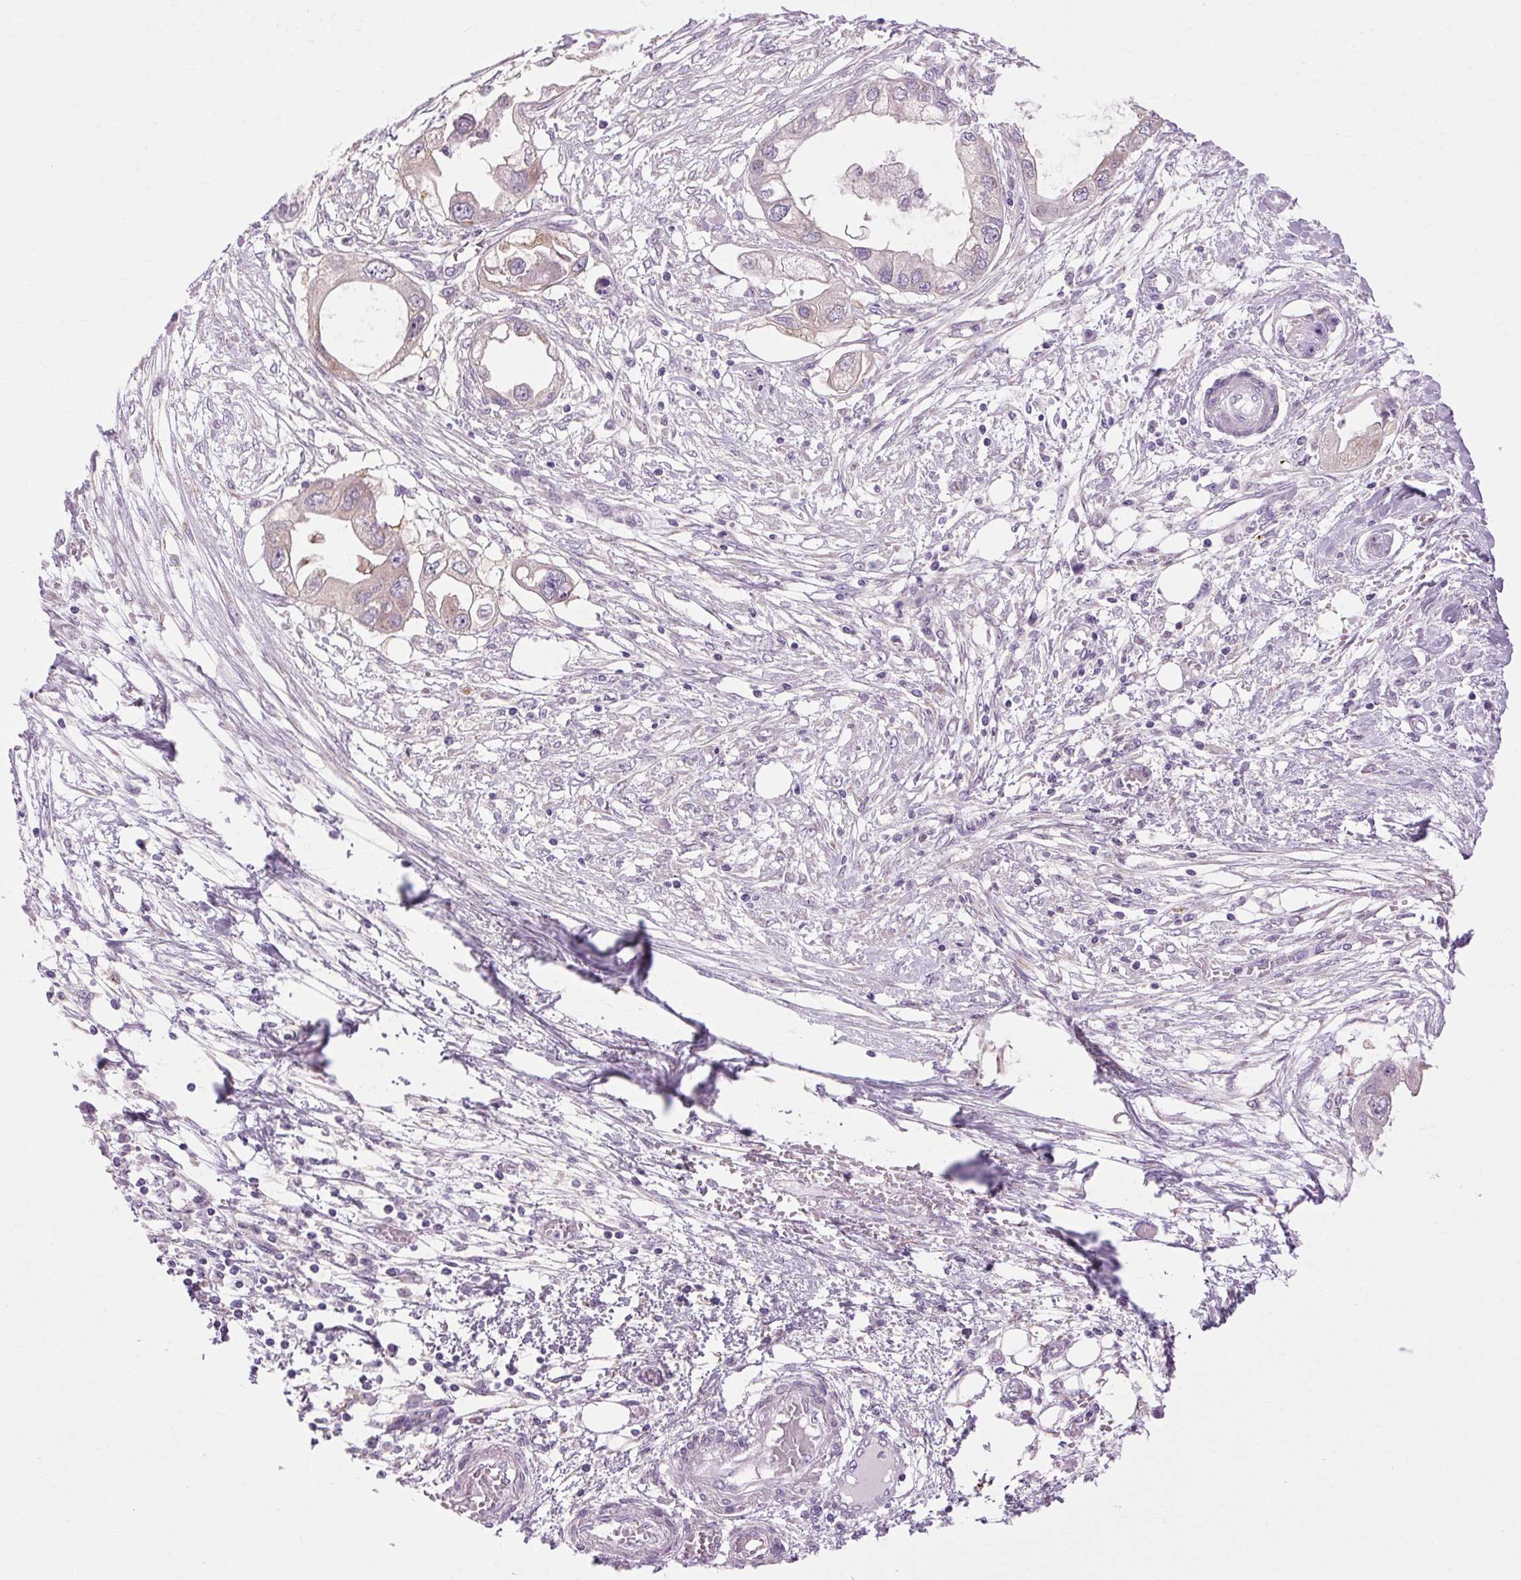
{"staining": {"intensity": "negative", "quantity": "none", "location": "none"}, "tissue": "endometrial cancer", "cell_type": "Tumor cells", "image_type": "cancer", "snomed": [{"axis": "morphology", "description": "Adenocarcinoma, NOS"}, {"axis": "morphology", "description": "Adenocarcinoma, metastatic, NOS"}, {"axis": "topography", "description": "Adipose tissue"}, {"axis": "topography", "description": "Endometrium"}], "caption": "Histopathology image shows no significant protein positivity in tumor cells of metastatic adenocarcinoma (endometrial).", "gene": "SOWAHC", "patient": {"sex": "female", "age": 67}}